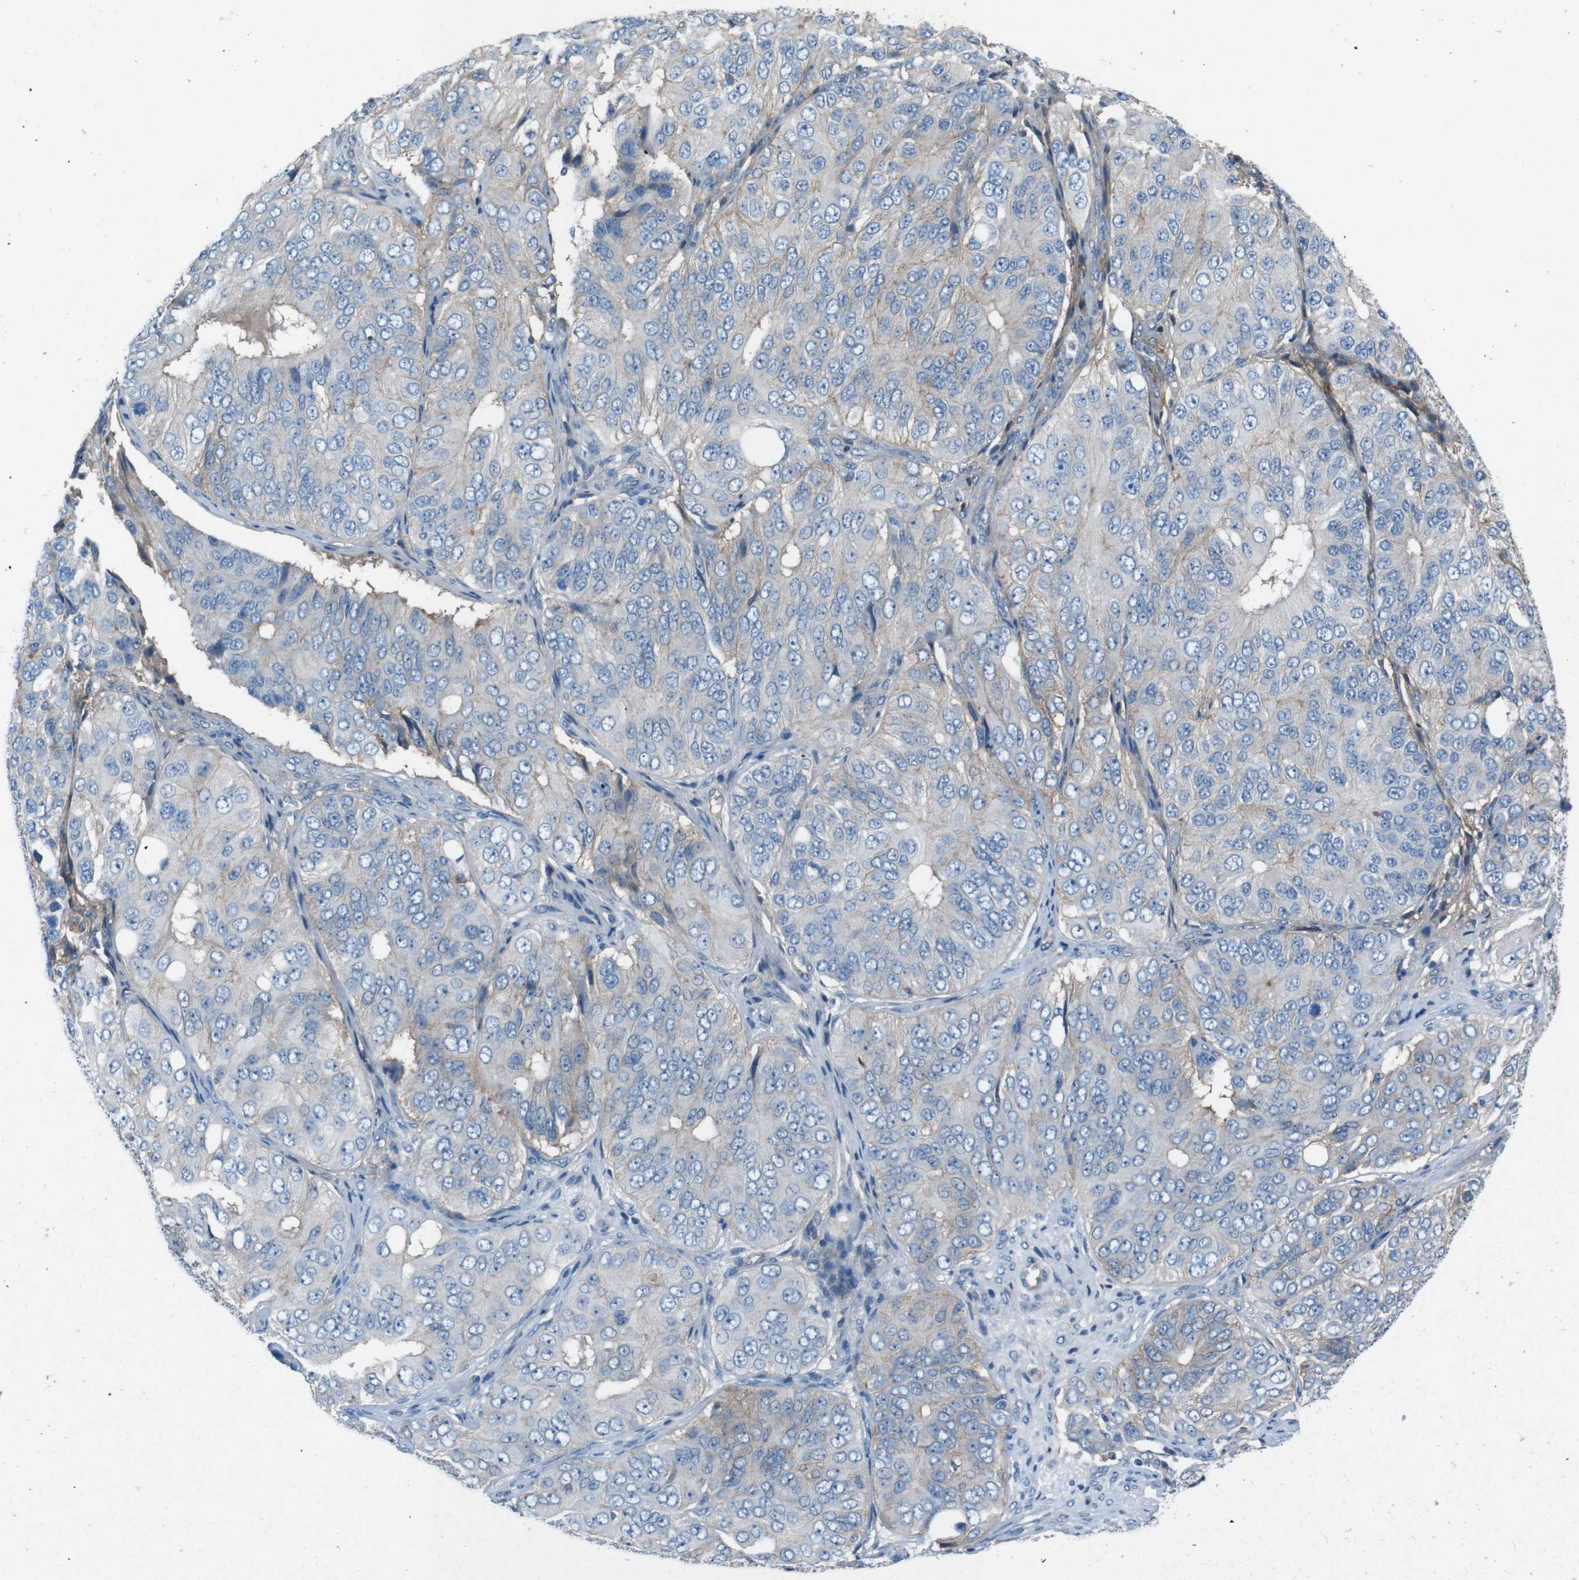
{"staining": {"intensity": "weak", "quantity": "<25%", "location": "cytoplasmic/membranous"}, "tissue": "ovarian cancer", "cell_type": "Tumor cells", "image_type": "cancer", "snomed": [{"axis": "morphology", "description": "Carcinoma, endometroid"}, {"axis": "topography", "description": "Ovary"}], "caption": "Immunohistochemistry image of human ovarian cancer (endometroid carcinoma) stained for a protein (brown), which exhibits no expression in tumor cells.", "gene": "PVR", "patient": {"sex": "female", "age": 51}}